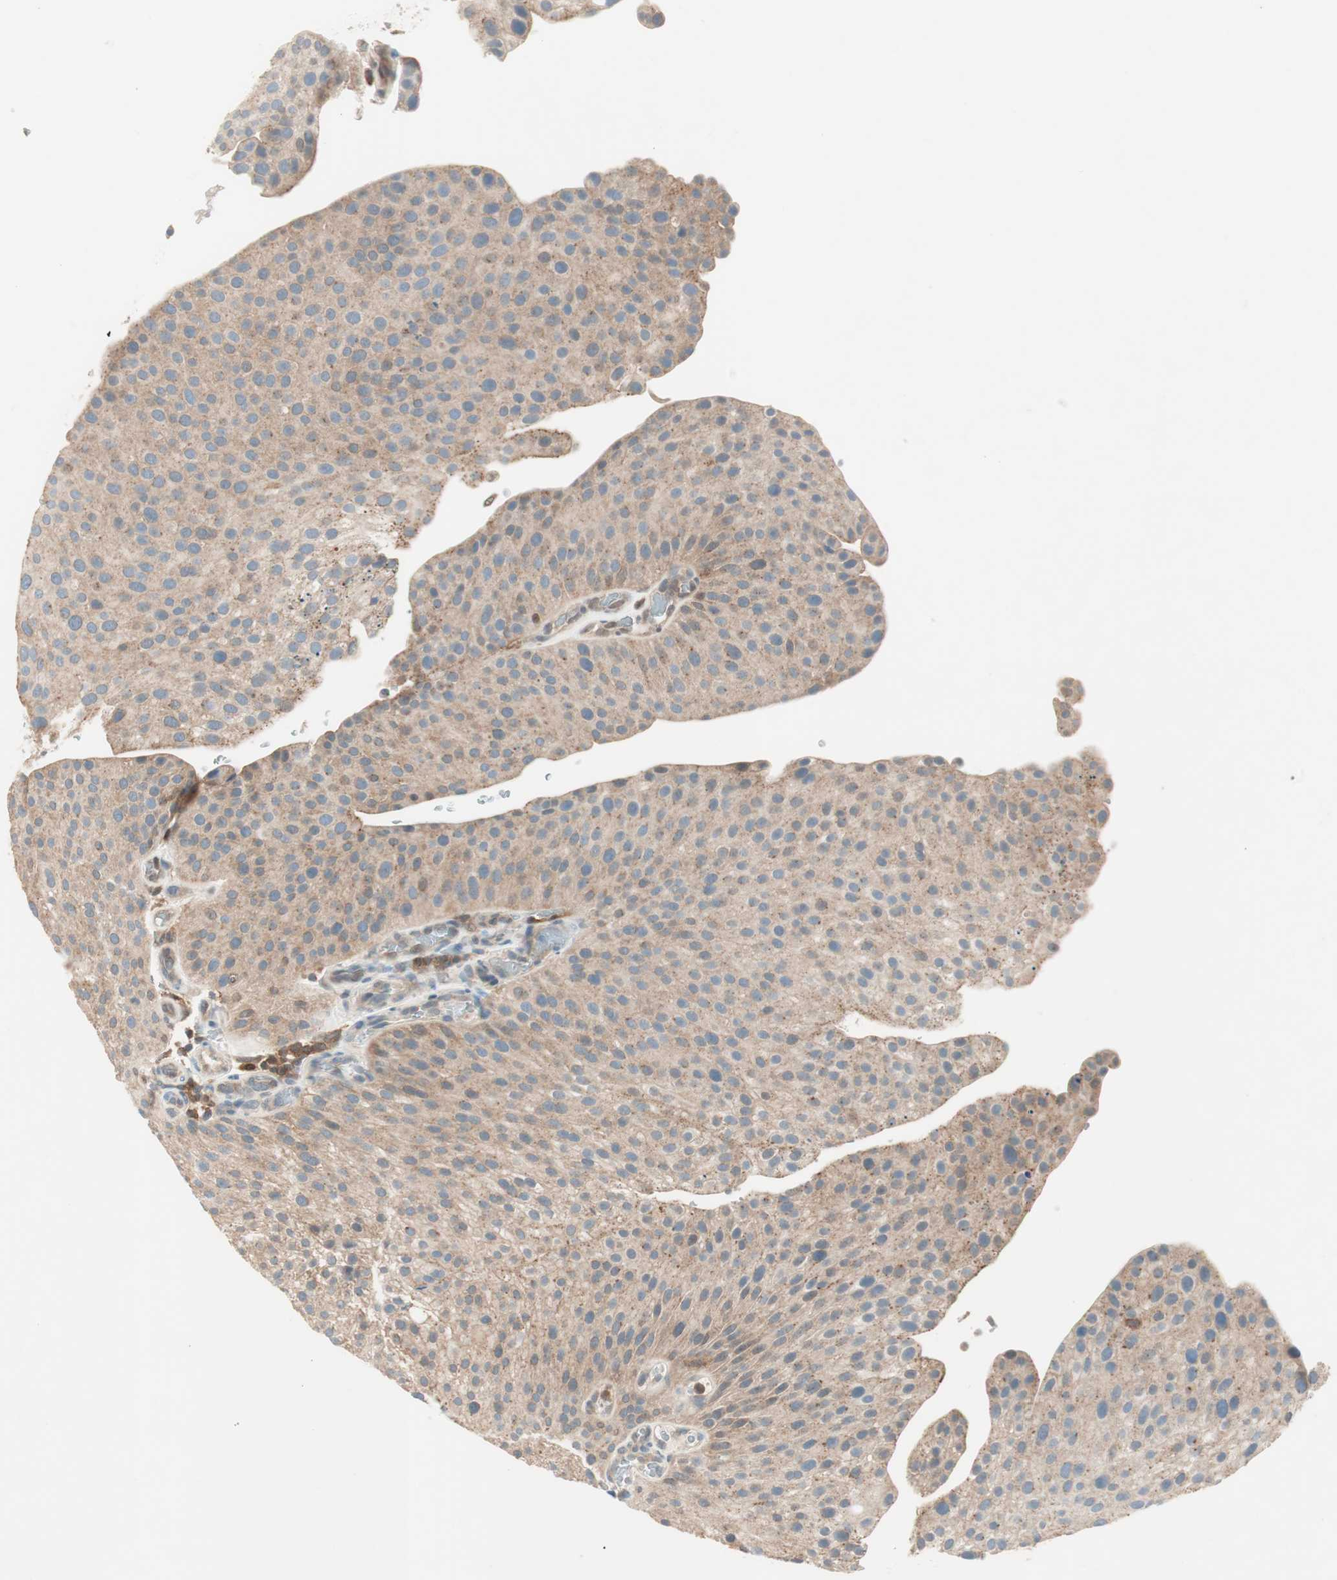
{"staining": {"intensity": "moderate", "quantity": ">75%", "location": "cytoplasmic/membranous"}, "tissue": "urothelial cancer", "cell_type": "Tumor cells", "image_type": "cancer", "snomed": [{"axis": "morphology", "description": "Urothelial carcinoma, Low grade"}, {"axis": "topography", "description": "Smooth muscle"}, {"axis": "topography", "description": "Urinary bladder"}], "caption": "Immunohistochemistry (IHC) of human urothelial cancer shows medium levels of moderate cytoplasmic/membranous staining in about >75% of tumor cells. (DAB (3,3'-diaminobenzidine) = brown stain, brightfield microscopy at high magnification).", "gene": "GALT", "patient": {"sex": "male", "age": 60}}